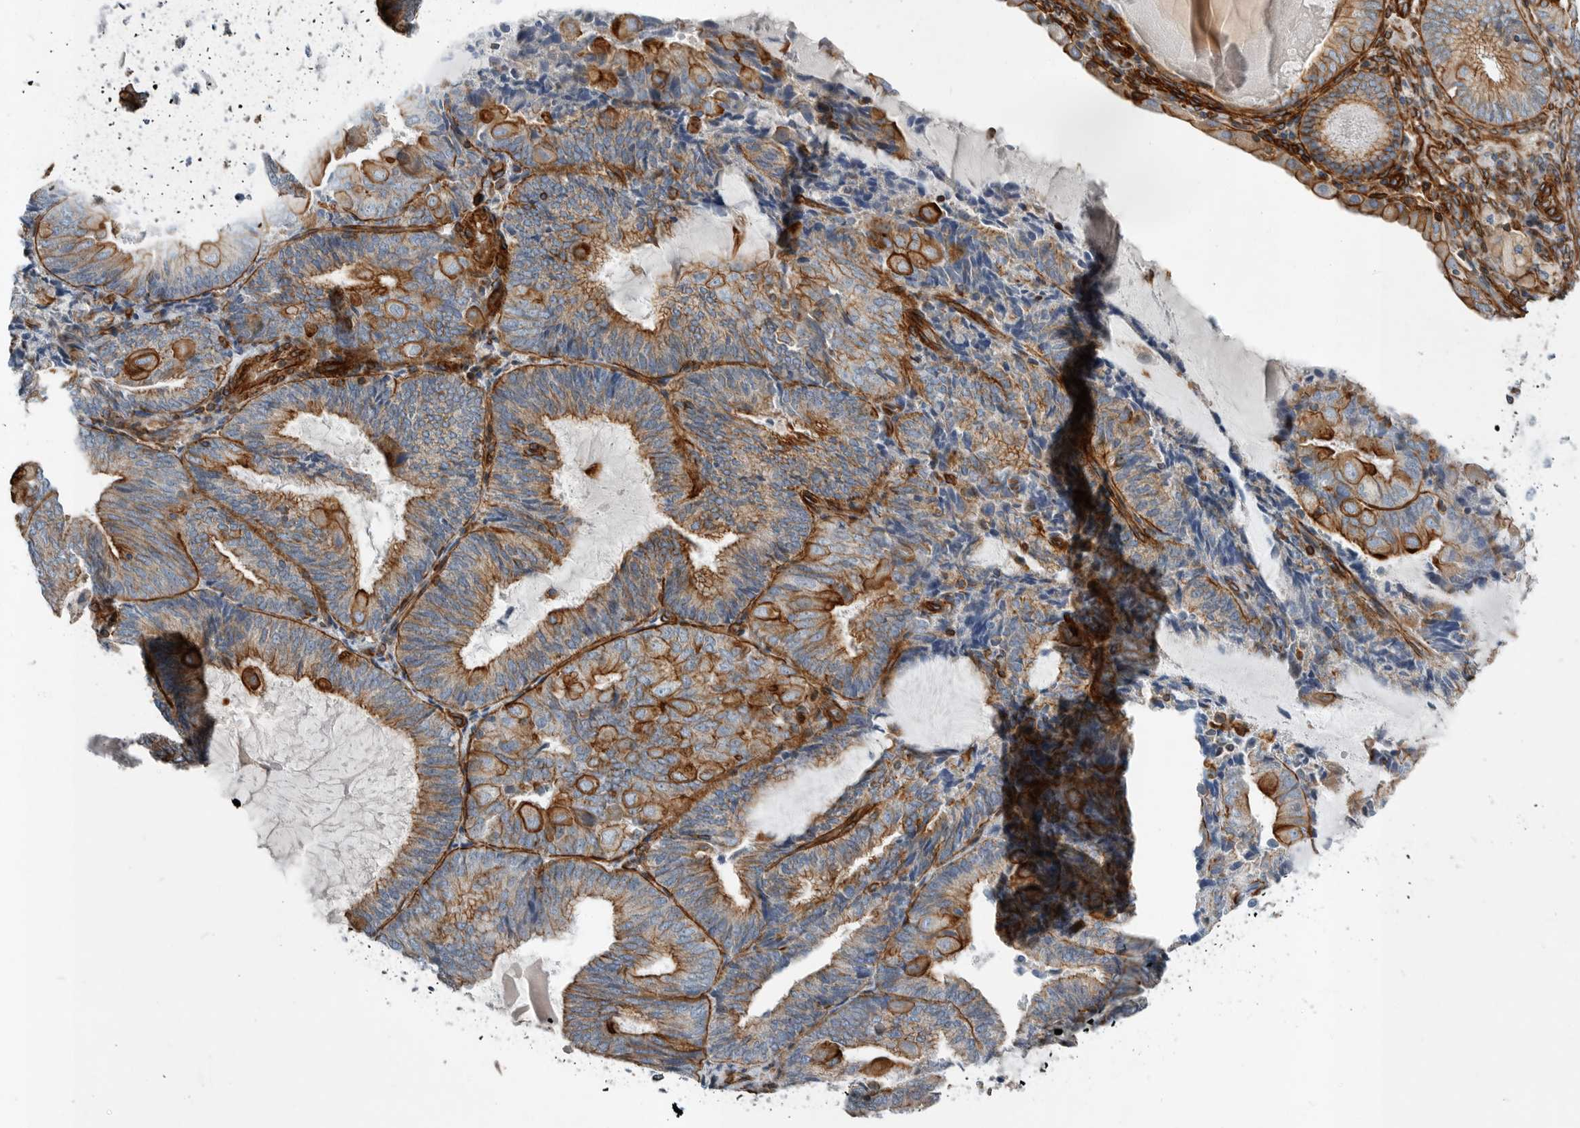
{"staining": {"intensity": "moderate", "quantity": "25%-75%", "location": "cytoplasmic/membranous"}, "tissue": "endometrial cancer", "cell_type": "Tumor cells", "image_type": "cancer", "snomed": [{"axis": "morphology", "description": "Adenocarcinoma, NOS"}, {"axis": "topography", "description": "Endometrium"}], "caption": "Immunohistochemistry (IHC) histopathology image of adenocarcinoma (endometrial) stained for a protein (brown), which displays medium levels of moderate cytoplasmic/membranous staining in approximately 25%-75% of tumor cells.", "gene": "PLEC", "patient": {"sex": "female", "age": 81}}